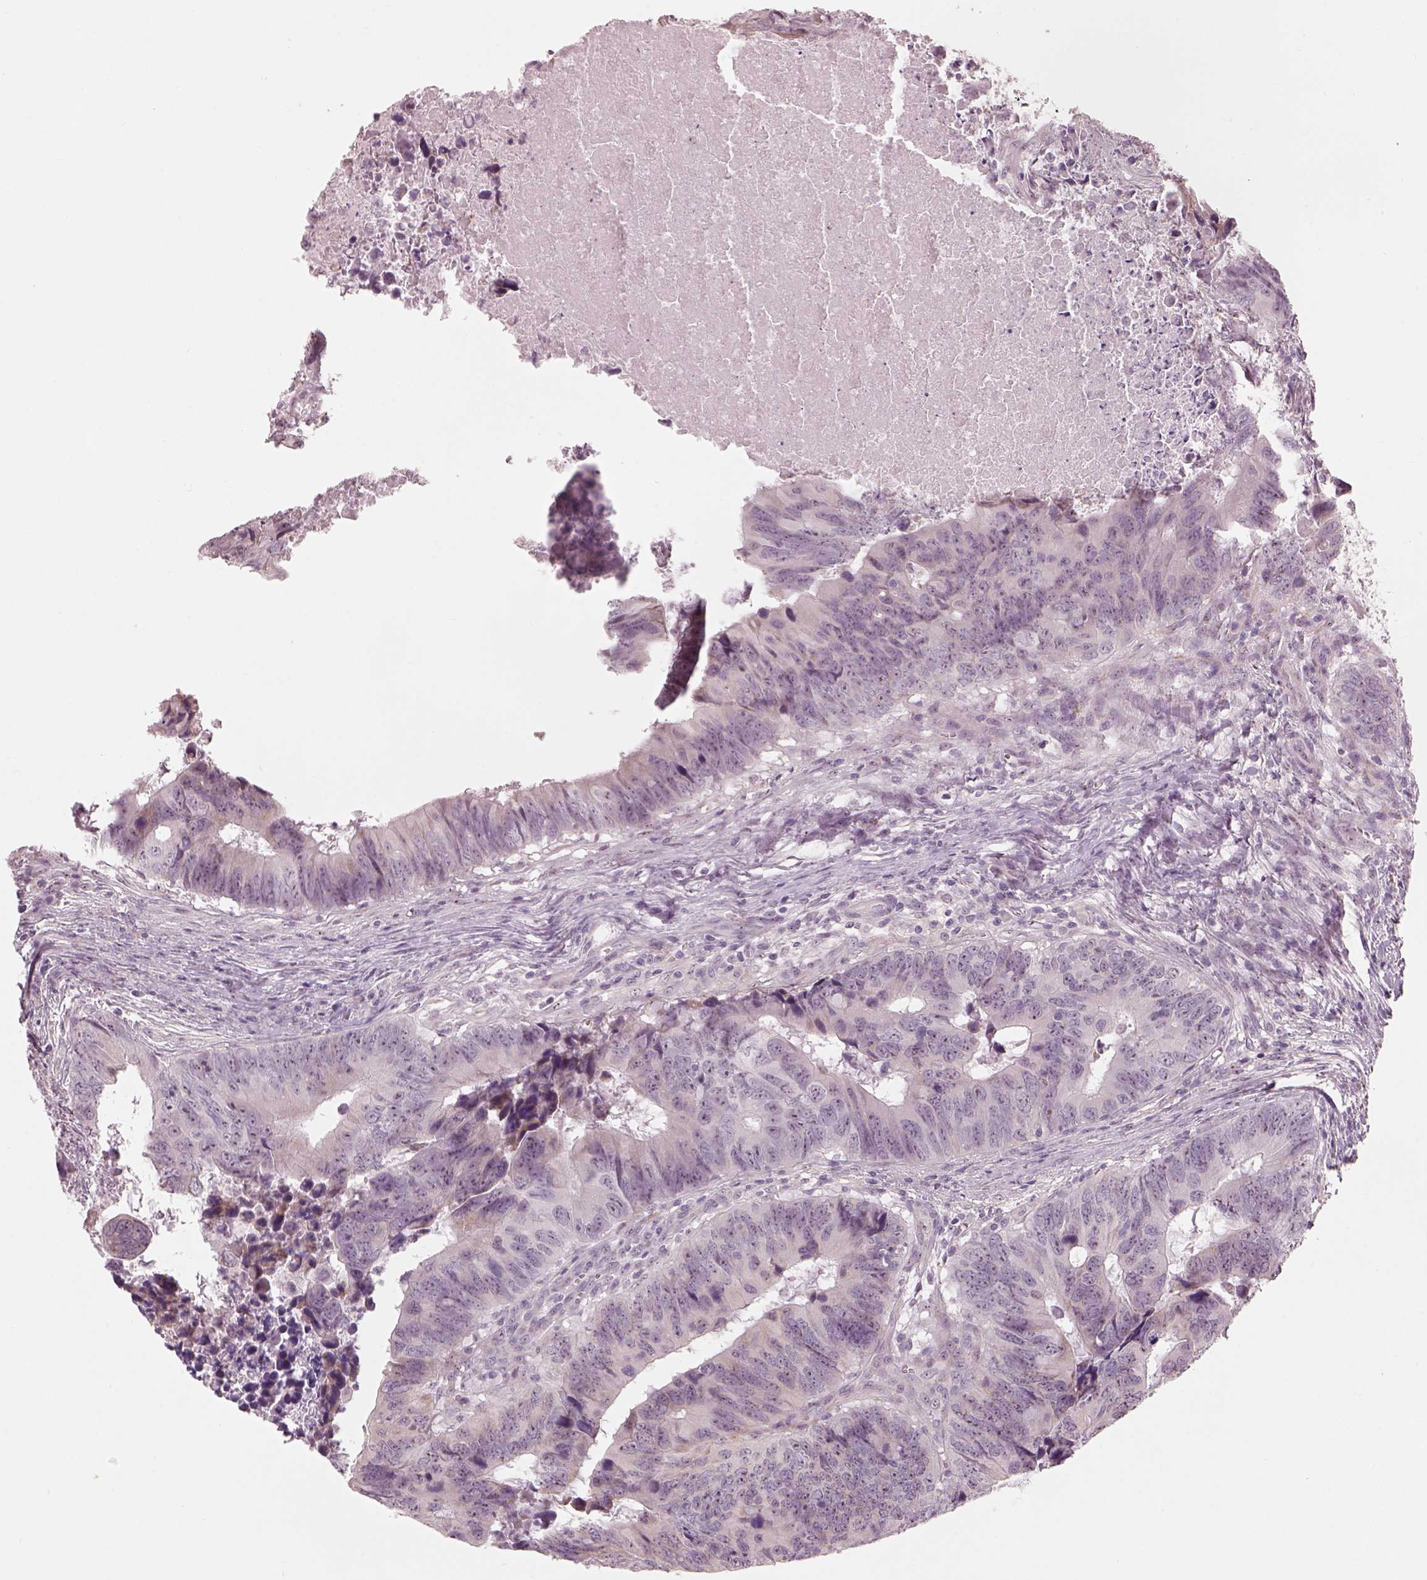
{"staining": {"intensity": "negative", "quantity": "none", "location": "none"}, "tissue": "colorectal cancer", "cell_type": "Tumor cells", "image_type": "cancer", "snomed": [{"axis": "morphology", "description": "Adenocarcinoma, NOS"}, {"axis": "topography", "description": "Colon"}], "caption": "Tumor cells show no significant positivity in colorectal cancer. Nuclei are stained in blue.", "gene": "CDS1", "patient": {"sex": "female", "age": 82}}